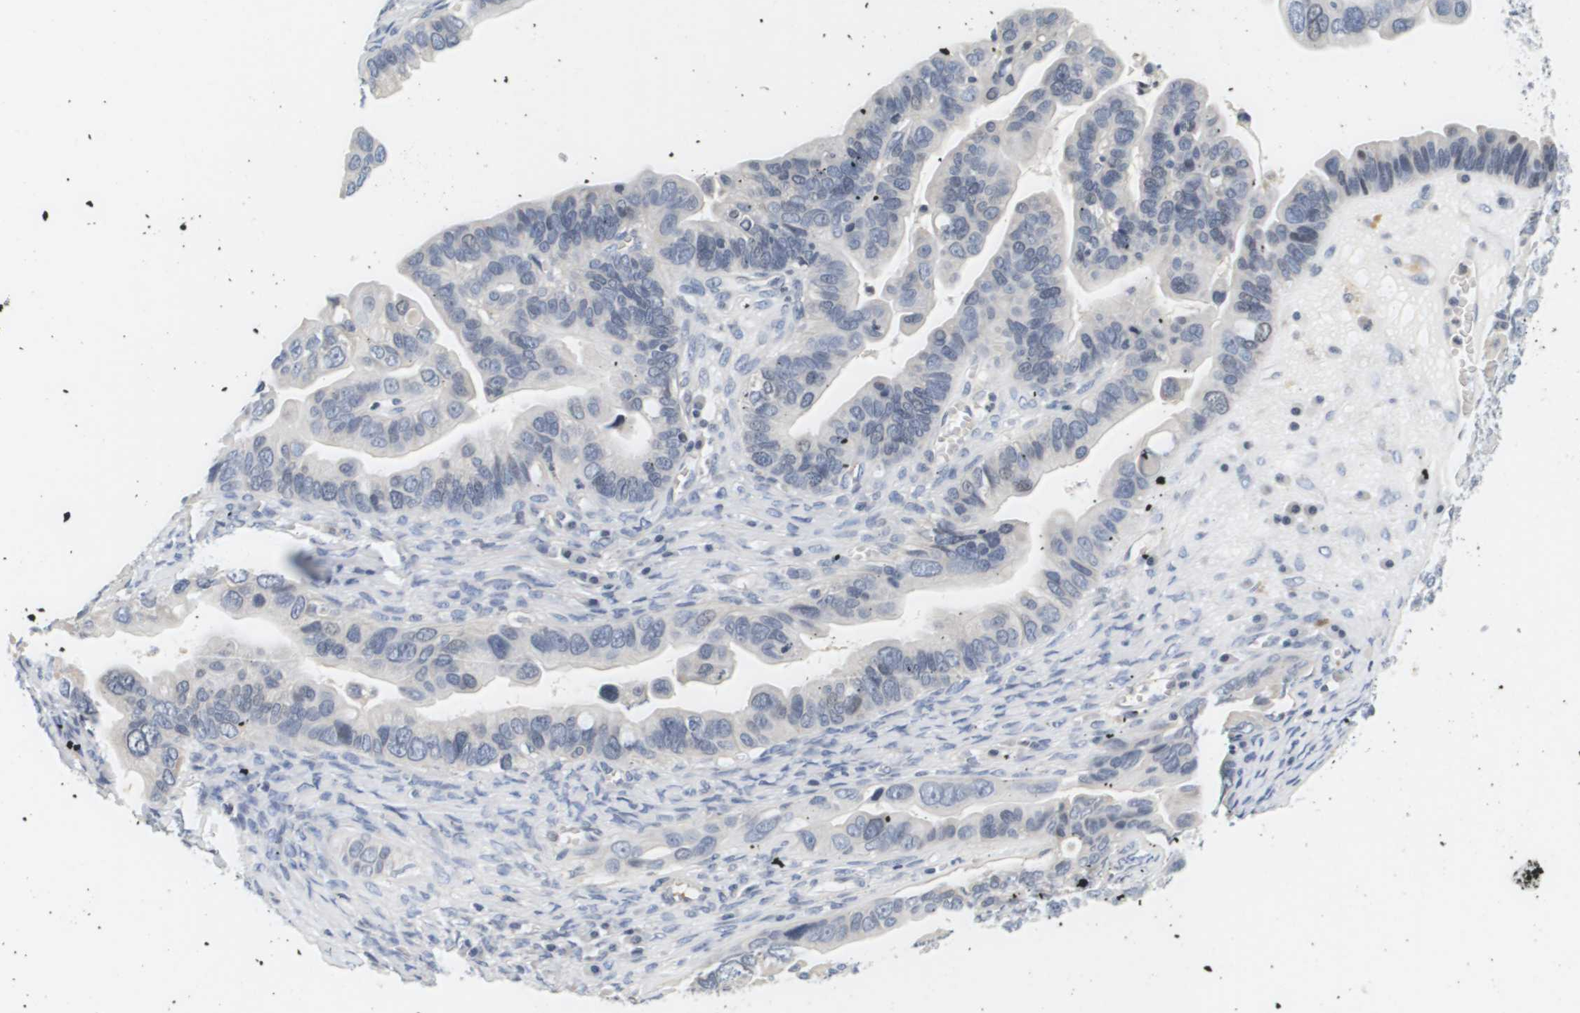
{"staining": {"intensity": "moderate", "quantity": "<25%", "location": "nuclear"}, "tissue": "ovarian cancer", "cell_type": "Tumor cells", "image_type": "cancer", "snomed": [{"axis": "morphology", "description": "Cystadenocarcinoma, serous, NOS"}, {"axis": "topography", "description": "Ovary"}], "caption": "Ovarian cancer (serous cystadenocarcinoma) stained for a protein (brown) reveals moderate nuclear positive positivity in approximately <25% of tumor cells.", "gene": "KCNJ5", "patient": {"sex": "female", "age": 56}}